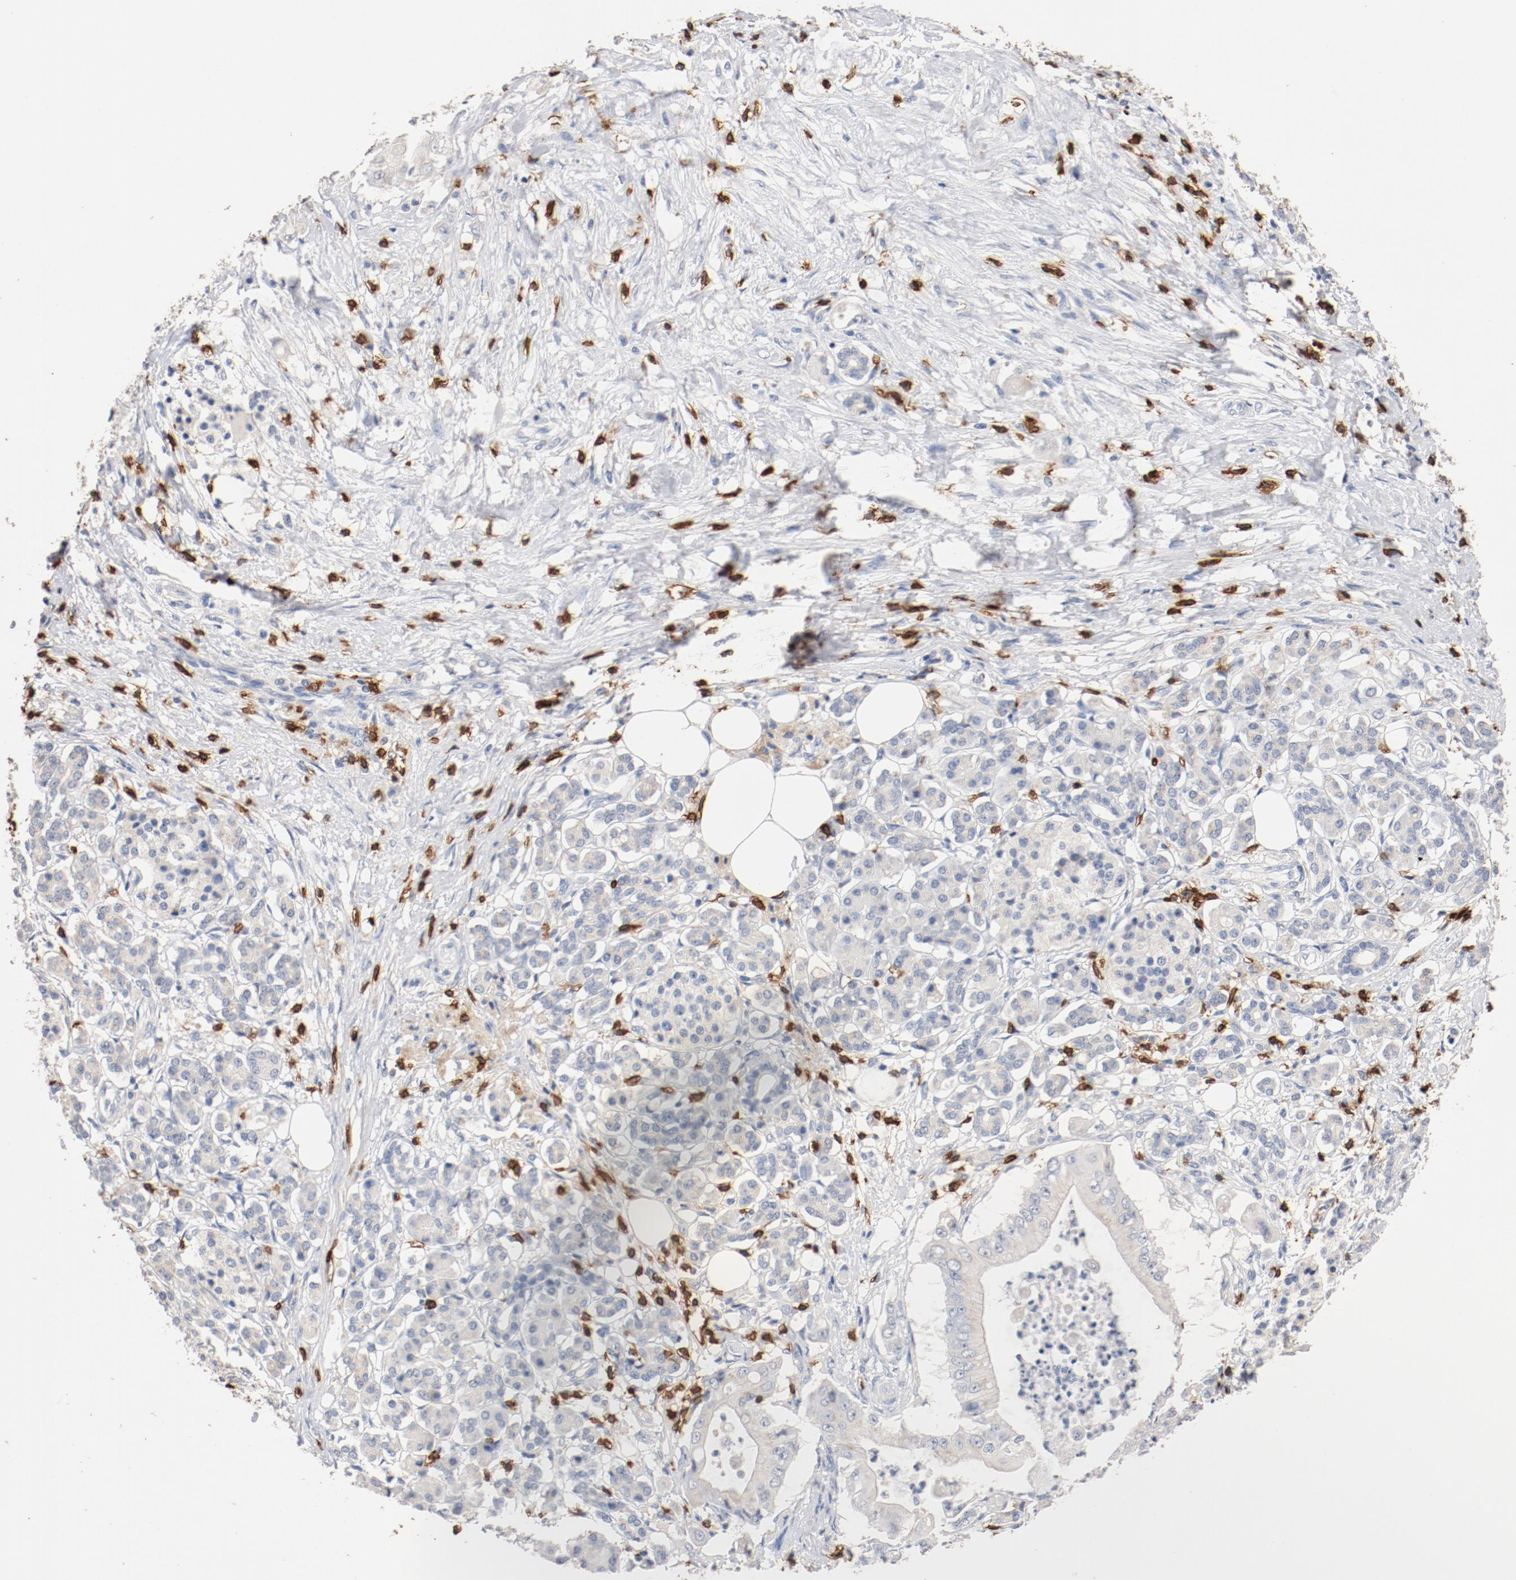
{"staining": {"intensity": "negative", "quantity": "none", "location": "none"}, "tissue": "pancreatic cancer", "cell_type": "Tumor cells", "image_type": "cancer", "snomed": [{"axis": "morphology", "description": "Adenocarcinoma, NOS"}, {"axis": "topography", "description": "Pancreas"}], "caption": "DAB (3,3'-diaminobenzidine) immunohistochemical staining of human pancreatic adenocarcinoma demonstrates no significant staining in tumor cells.", "gene": "CD247", "patient": {"sex": "male", "age": 62}}